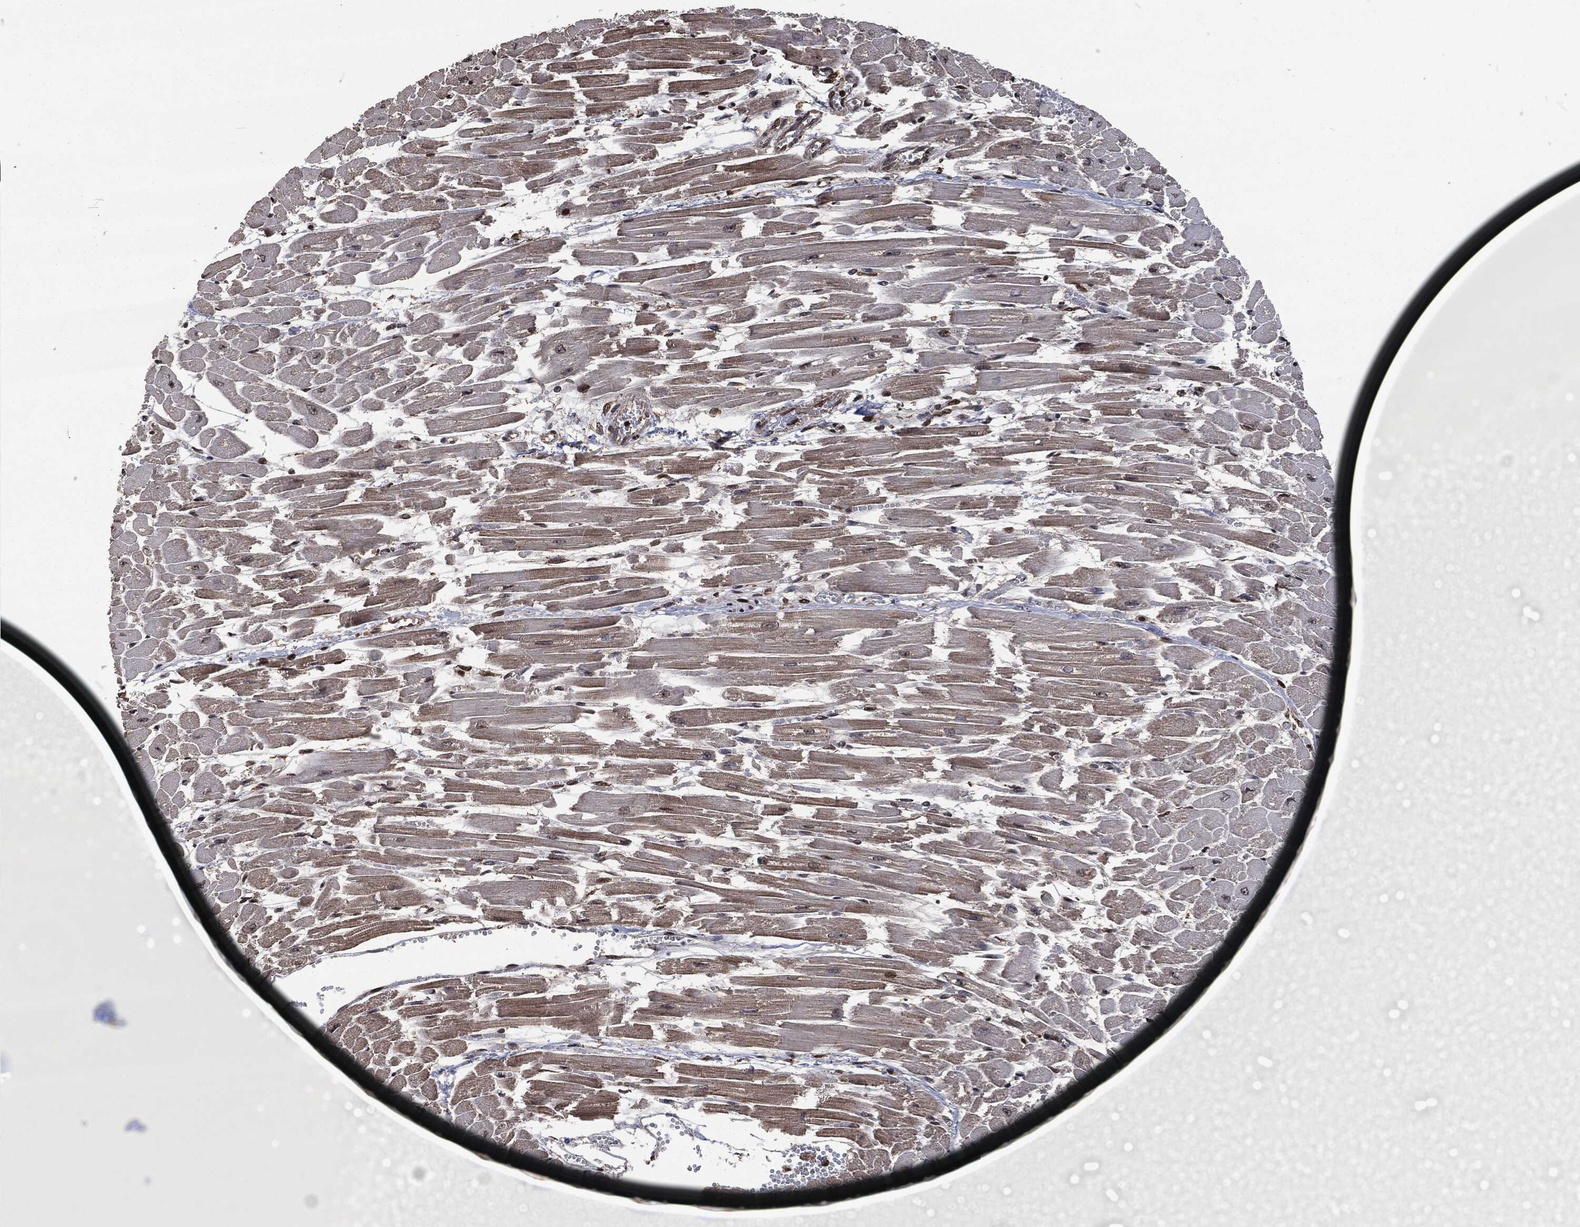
{"staining": {"intensity": "weak", "quantity": "25%-75%", "location": "cytoplasmic/membranous"}, "tissue": "heart muscle", "cell_type": "Cardiomyocytes", "image_type": "normal", "snomed": [{"axis": "morphology", "description": "Normal tissue, NOS"}, {"axis": "topography", "description": "Heart"}], "caption": "High-magnification brightfield microscopy of unremarkable heart muscle stained with DAB (3,3'-diaminobenzidine) (brown) and counterstained with hematoxylin (blue). cardiomyocytes exhibit weak cytoplasmic/membranous positivity is present in about25%-75% of cells. The staining was performed using DAB (3,3'-diaminobenzidine) to visualize the protein expression in brown, while the nuclei were stained in blue with hematoxylin (Magnification: 20x).", "gene": "SNAI1", "patient": {"sex": "female", "age": 52}}